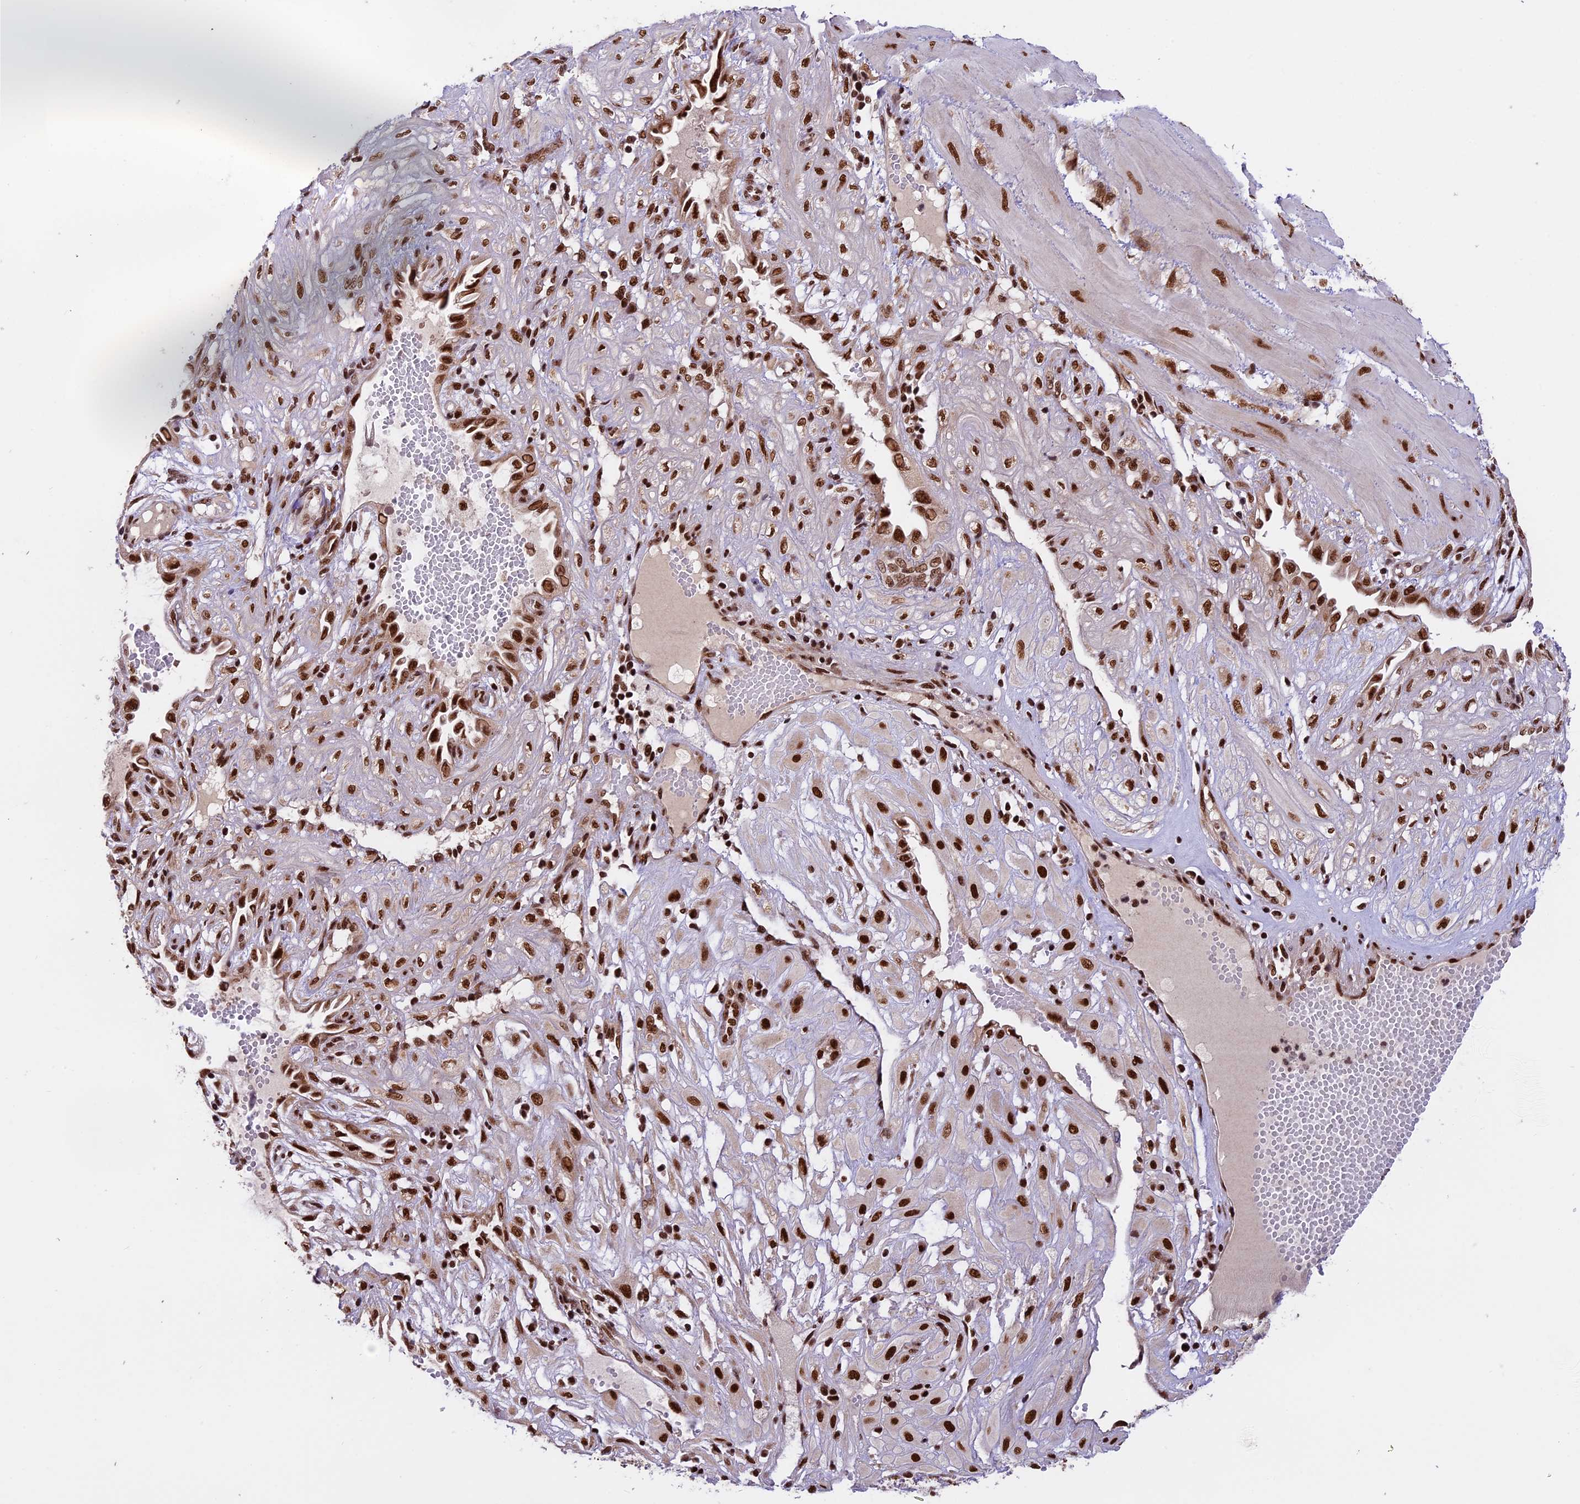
{"staining": {"intensity": "strong", "quantity": ">75%", "location": "nuclear"}, "tissue": "cervical cancer", "cell_type": "Tumor cells", "image_type": "cancer", "snomed": [{"axis": "morphology", "description": "Squamous cell carcinoma, NOS"}, {"axis": "topography", "description": "Cervix"}], "caption": "An immunohistochemistry histopathology image of tumor tissue is shown. Protein staining in brown labels strong nuclear positivity in cervical cancer (squamous cell carcinoma) within tumor cells. Nuclei are stained in blue.", "gene": "RAMAC", "patient": {"sex": "female", "age": 36}}